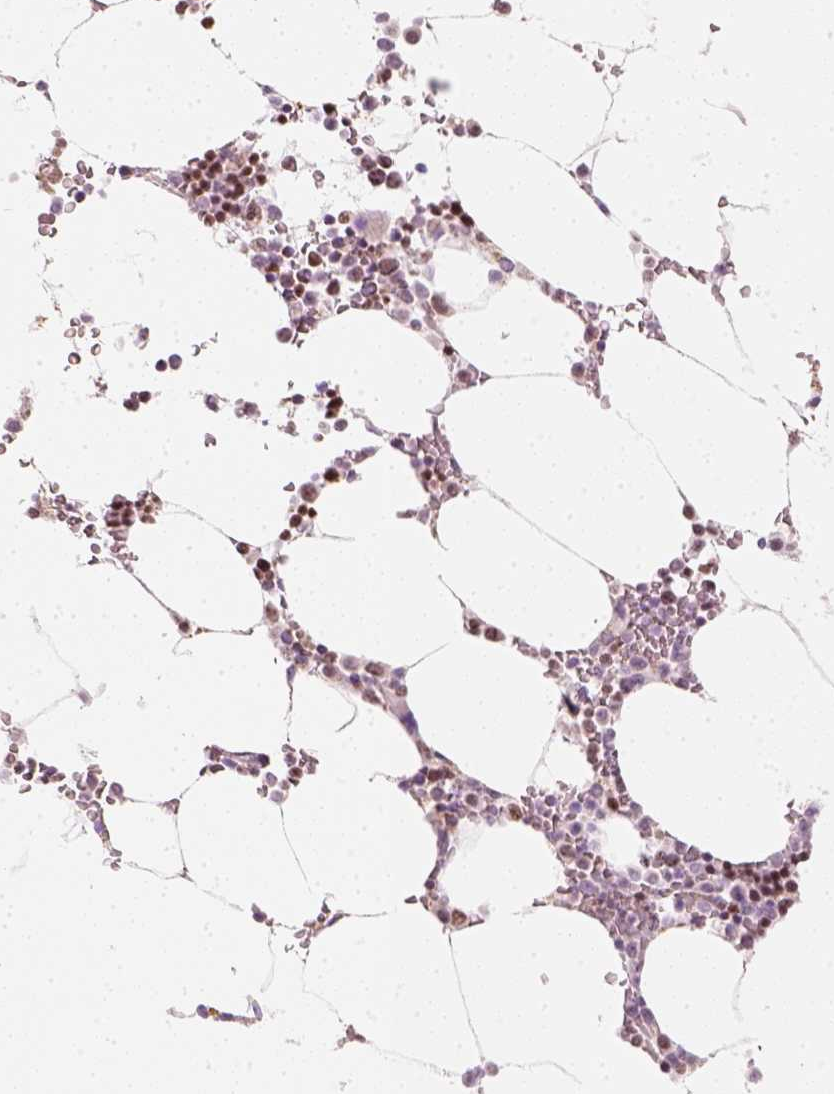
{"staining": {"intensity": "strong", "quantity": "<25%", "location": "cytoplasmic/membranous"}, "tissue": "bone marrow", "cell_type": "Hematopoietic cells", "image_type": "normal", "snomed": [{"axis": "morphology", "description": "Normal tissue, NOS"}, {"axis": "topography", "description": "Bone marrow"}], "caption": "Protein staining of unremarkable bone marrow exhibits strong cytoplasmic/membranous positivity in approximately <25% of hematopoietic cells.", "gene": "LCA5", "patient": {"sex": "female", "age": 52}}